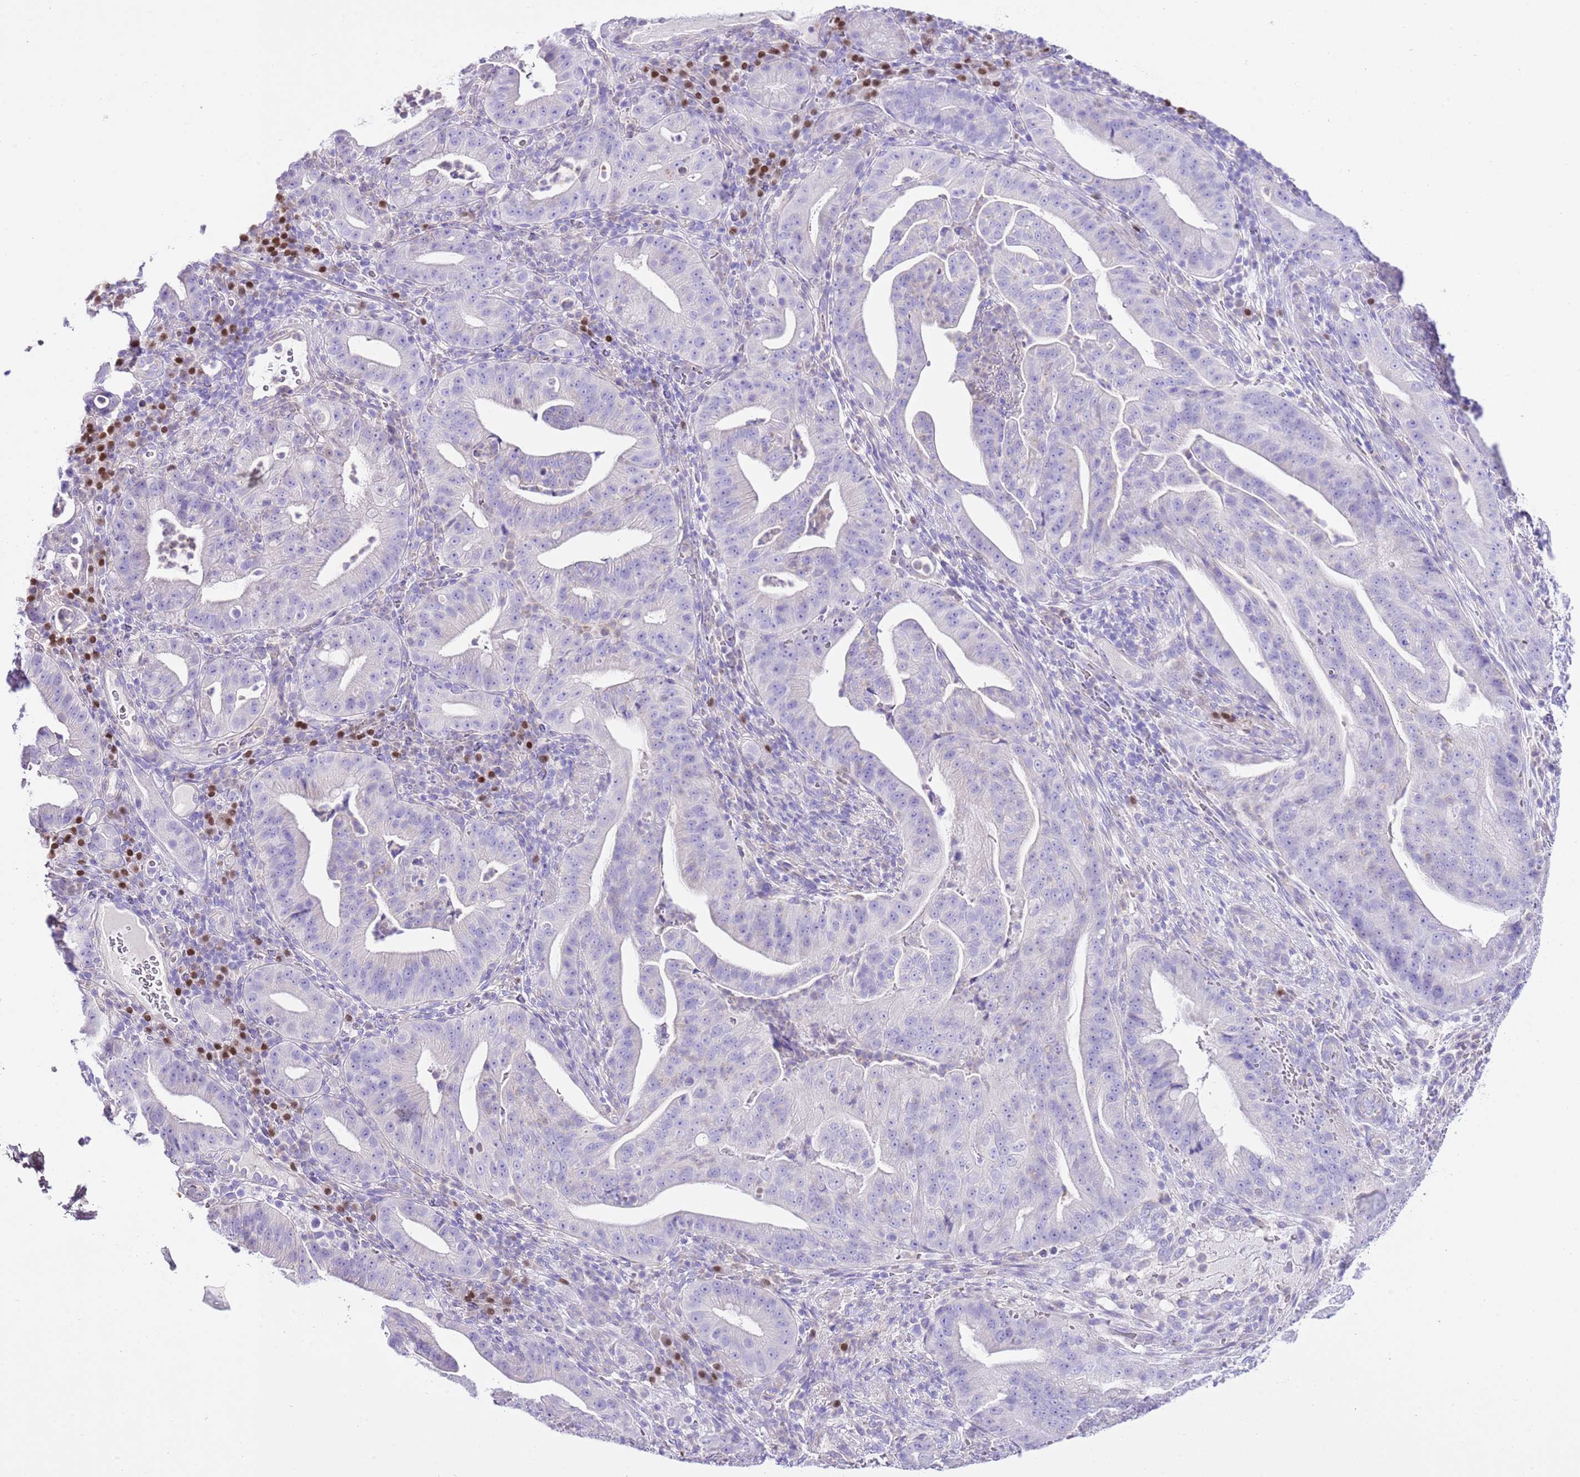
{"staining": {"intensity": "negative", "quantity": "none", "location": "none"}, "tissue": "pancreatic cancer", "cell_type": "Tumor cells", "image_type": "cancer", "snomed": [{"axis": "morphology", "description": "Adenocarcinoma, NOS"}, {"axis": "topography", "description": "Pancreas"}], "caption": "Immunohistochemistry image of human adenocarcinoma (pancreatic) stained for a protein (brown), which displays no positivity in tumor cells. (Stains: DAB immunohistochemistry (IHC) with hematoxylin counter stain, Microscopy: brightfield microscopy at high magnification).", "gene": "BHLHA15", "patient": {"sex": "male", "age": 71}}